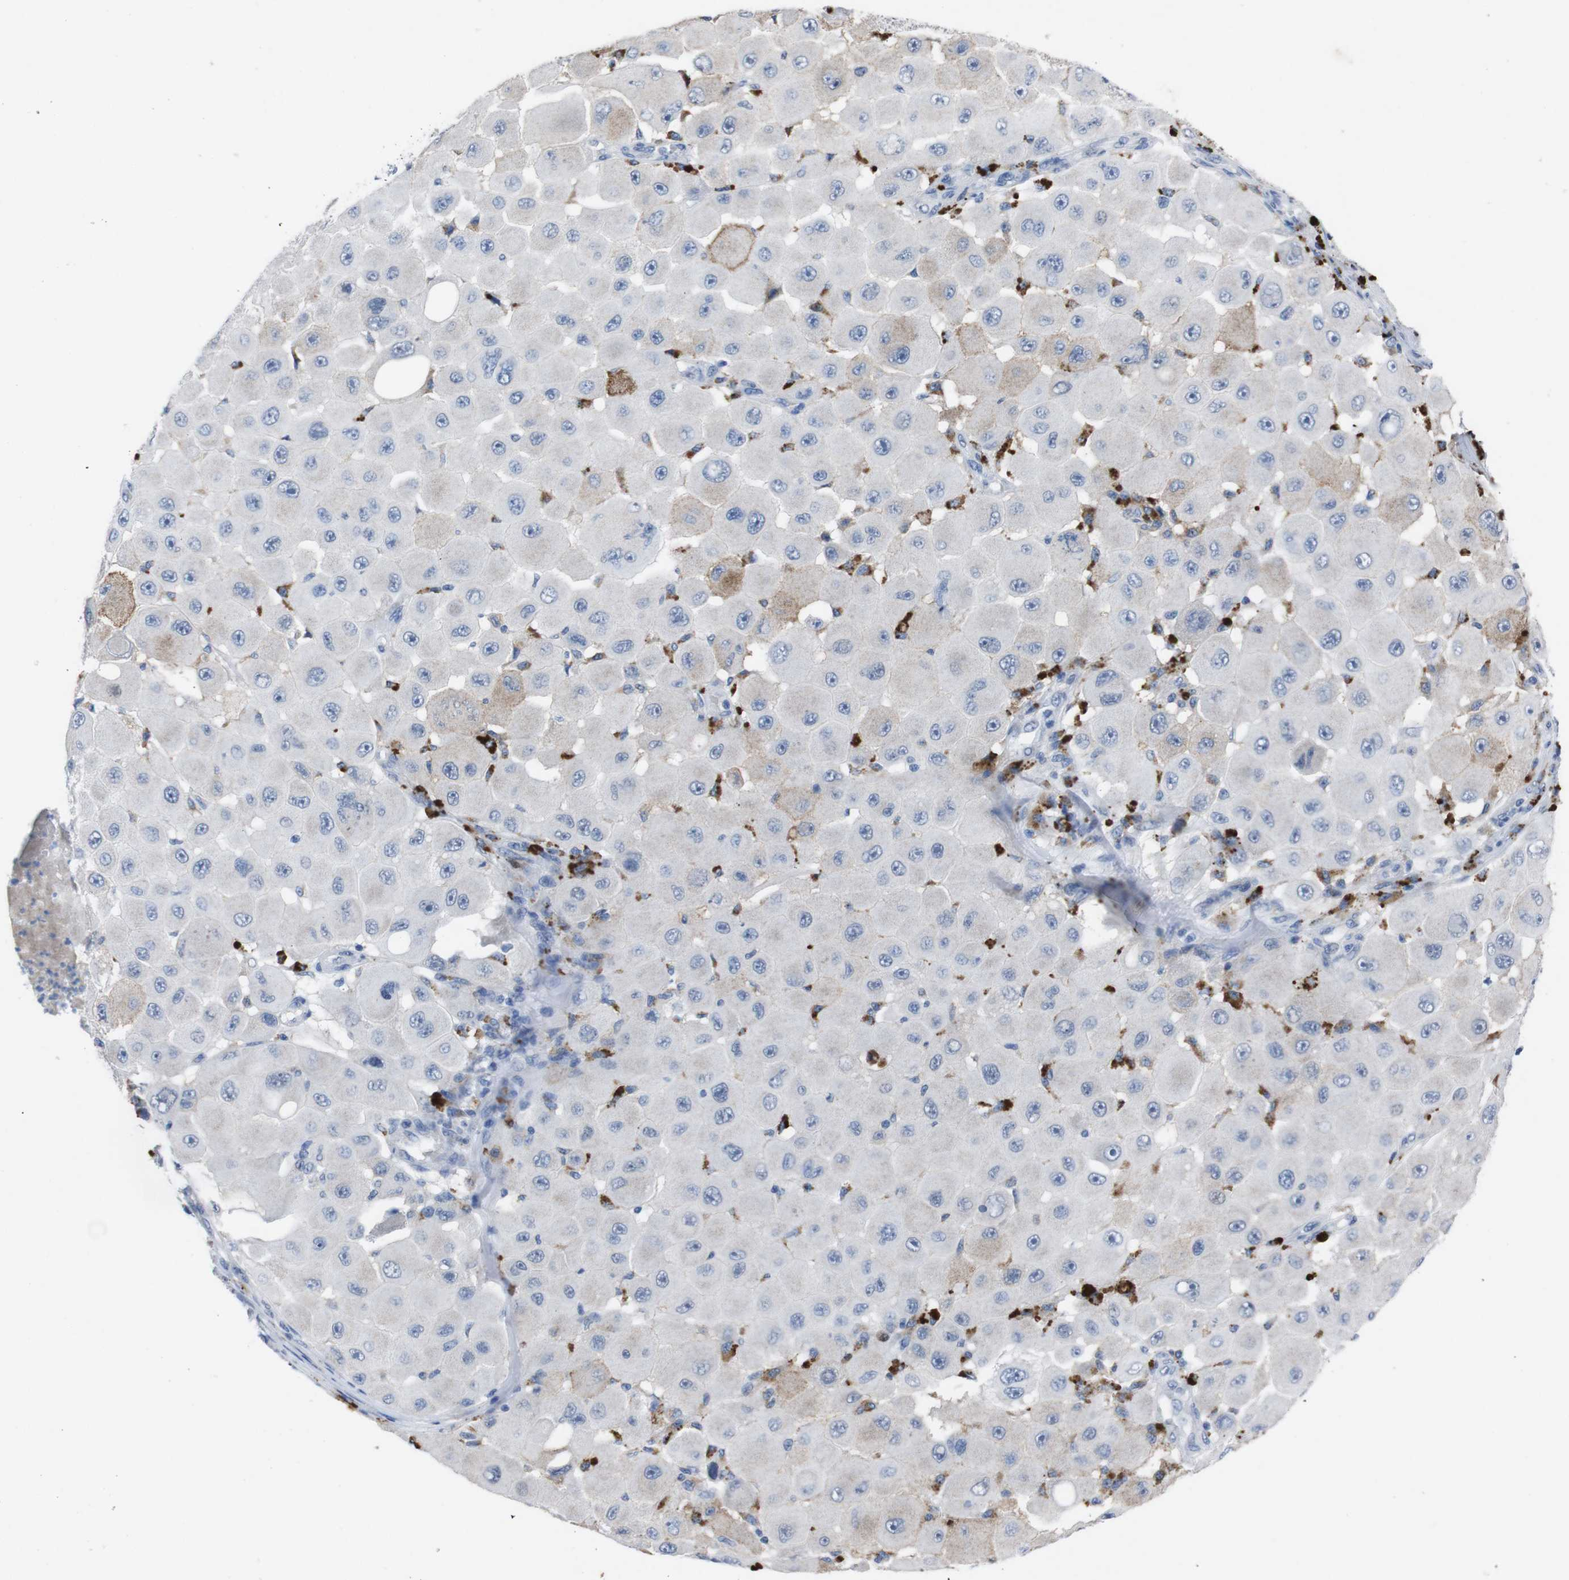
{"staining": {"intensity": "negative", "quantity": "none", "location": "none"}, "tissue": "melanoma", "cell_type": "Tumor cells", "image_type": "cancer", "snomed": [{"axis": "morphology", "description": "Malignant melanoma, NOS"}, {"axis": "topography", "description": "Skin"}], "caption": "Human malignant melanoma stained for a protein using immunohistochemistry demonstrates no positivity in tumor cells.", "gene": "IRF4", "patient": {"sex": "female", "age": 81}}